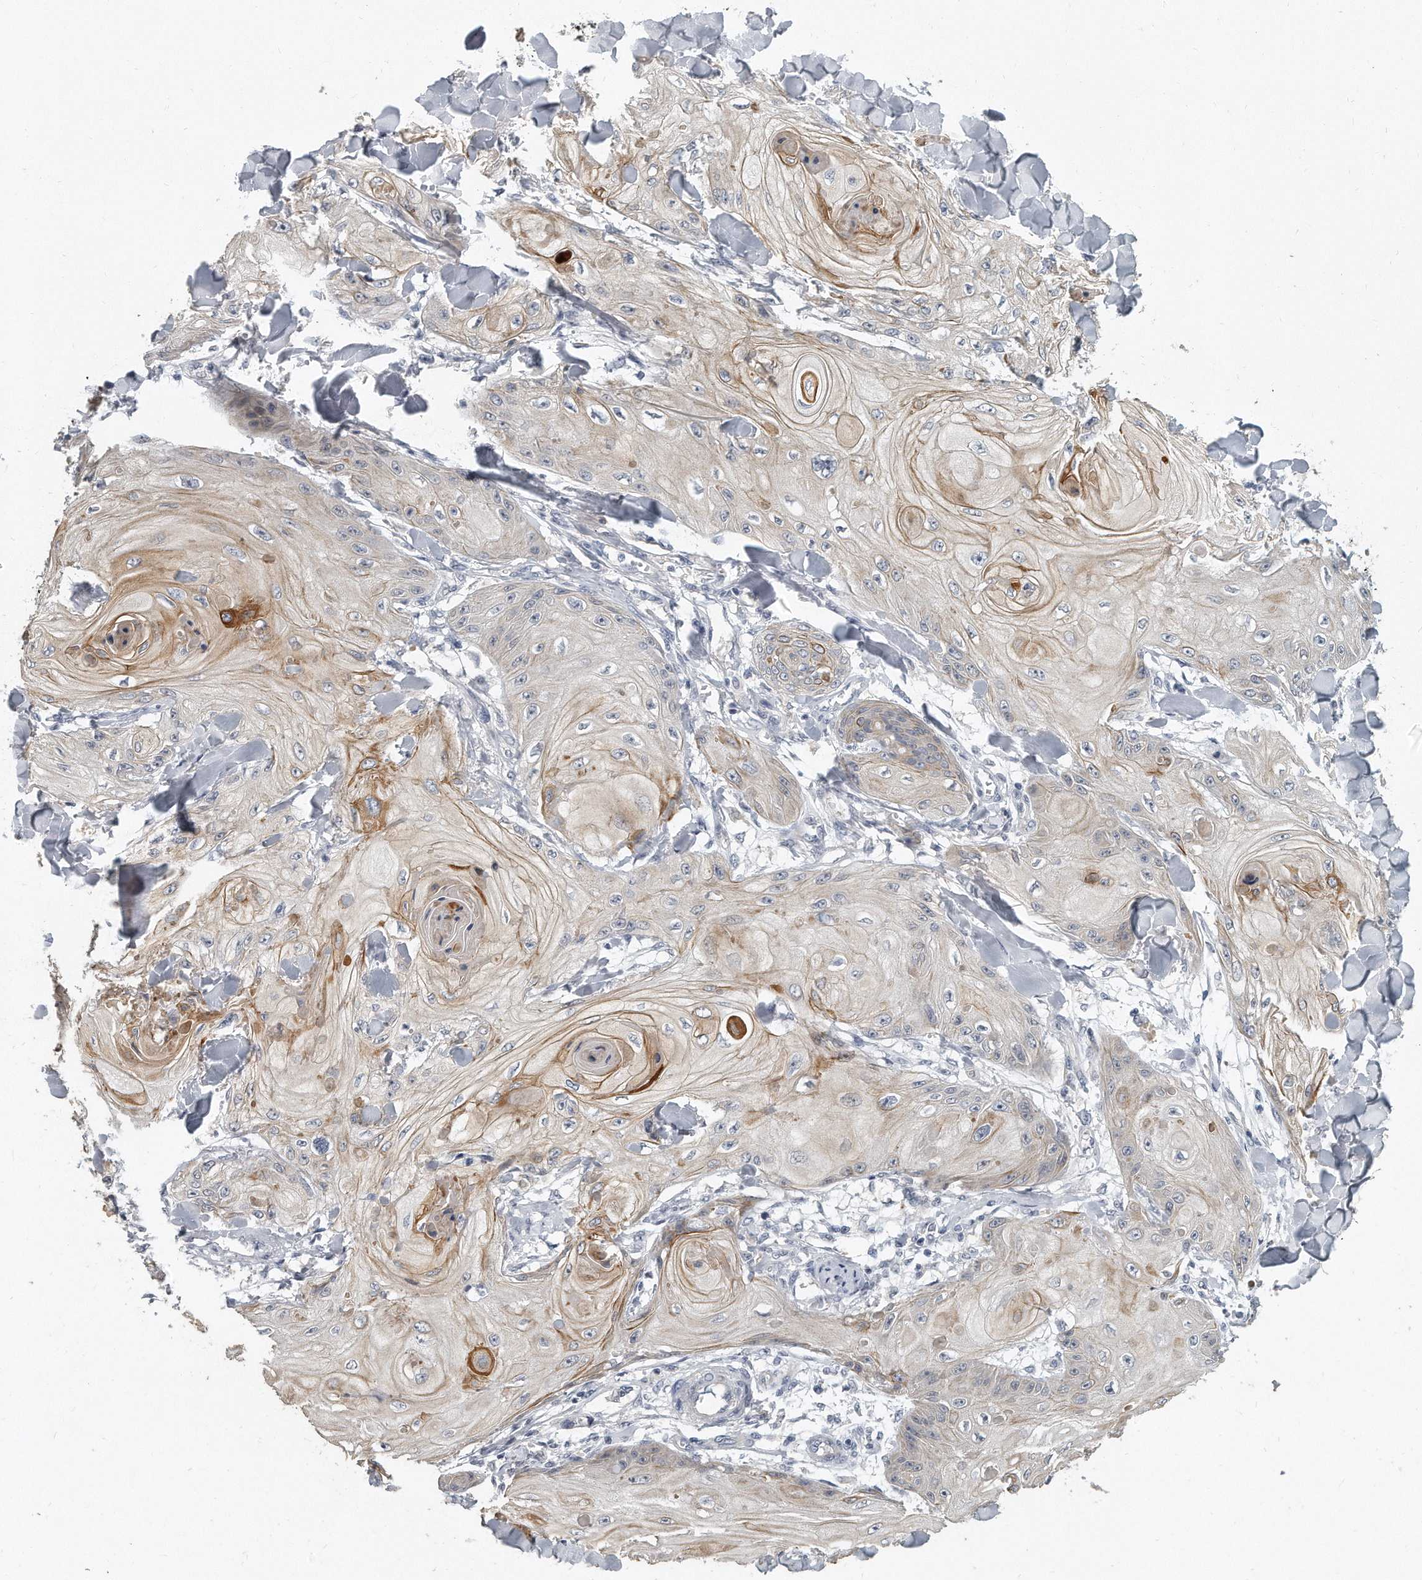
{"staining": {"intensity": "moderate", "quantity": "<25%", "location": "cytoplasmic/membranous"}, "tissue": "skin cancer", "cell_type": "Tumor cells", "image_type": "cancer", "snomed": [{"axis": "morphology", "description": "Squamous cell carcinoma, NOS"}, {"axis": "topography", "description": "Skin"}], "caption": "Squamous cell carcinoma (skin) tissue reveals moderate cytoplasmic/membranous staining in about <25% of tumor cells", "gene": "KLHL7", "patient": {"sex": "male", "age": 74}}